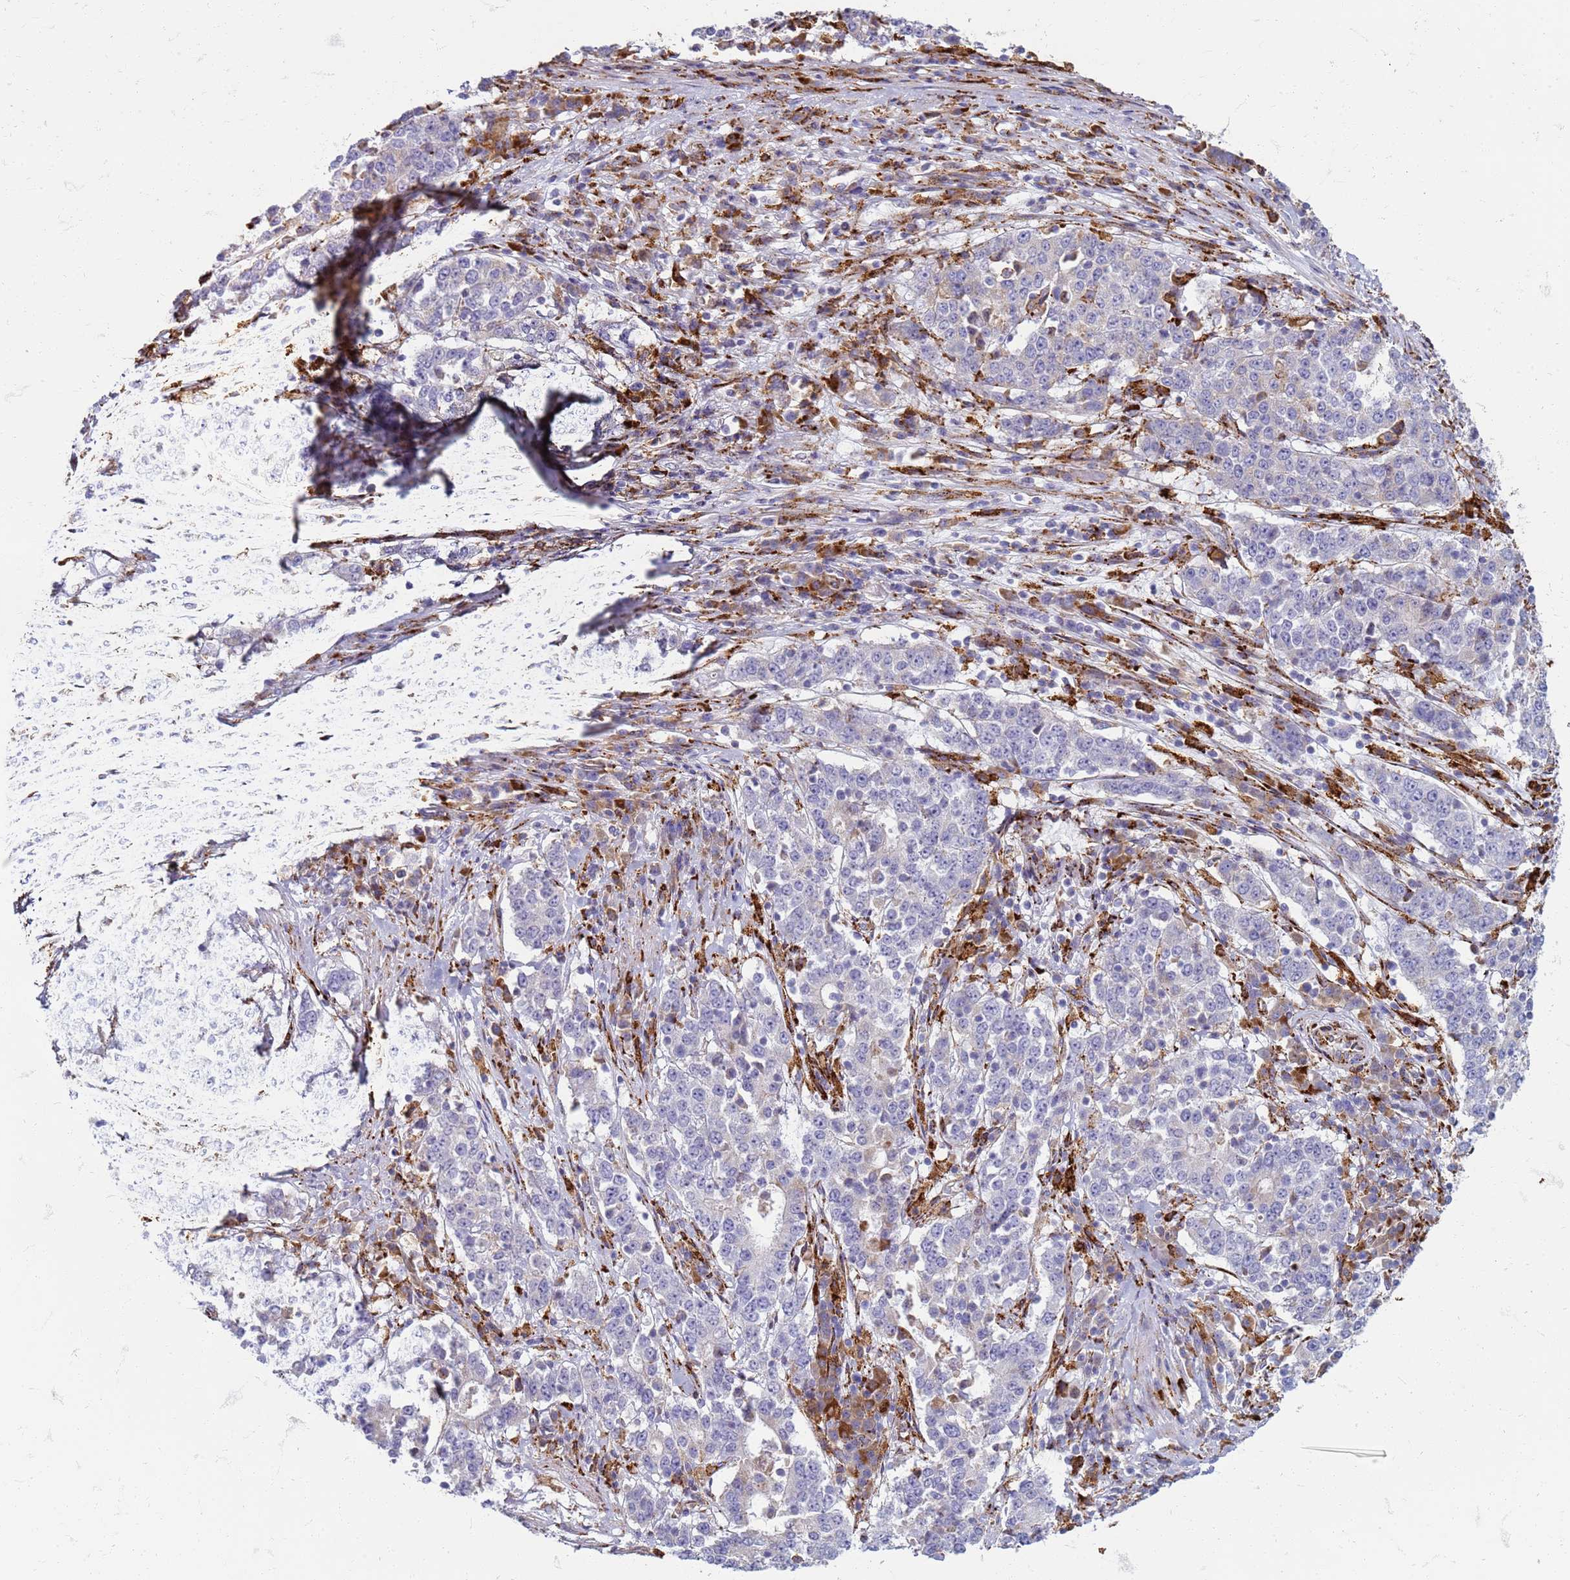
{"staining": {"intensity": "negative", "quantity": "none", "location": "none"}, "tissue": "stomach cancer", "cell_type": "Tumor cells", "image_type": "cancer", "snomed": [{"axis": "morphology", "description": "Adenocarcinoma, NOS"}, {"axis": "topography", "description": "Stomach"}], "caption": "Immunohistochemistry photomicrograph of neoplastic tissue: human stomach cancer (adenocarcinoma) stained with DAB exhibits no significant protein staining in tumor cells.", "gene": "PDK3", "patient": {"sex": "male", "age": 59}}